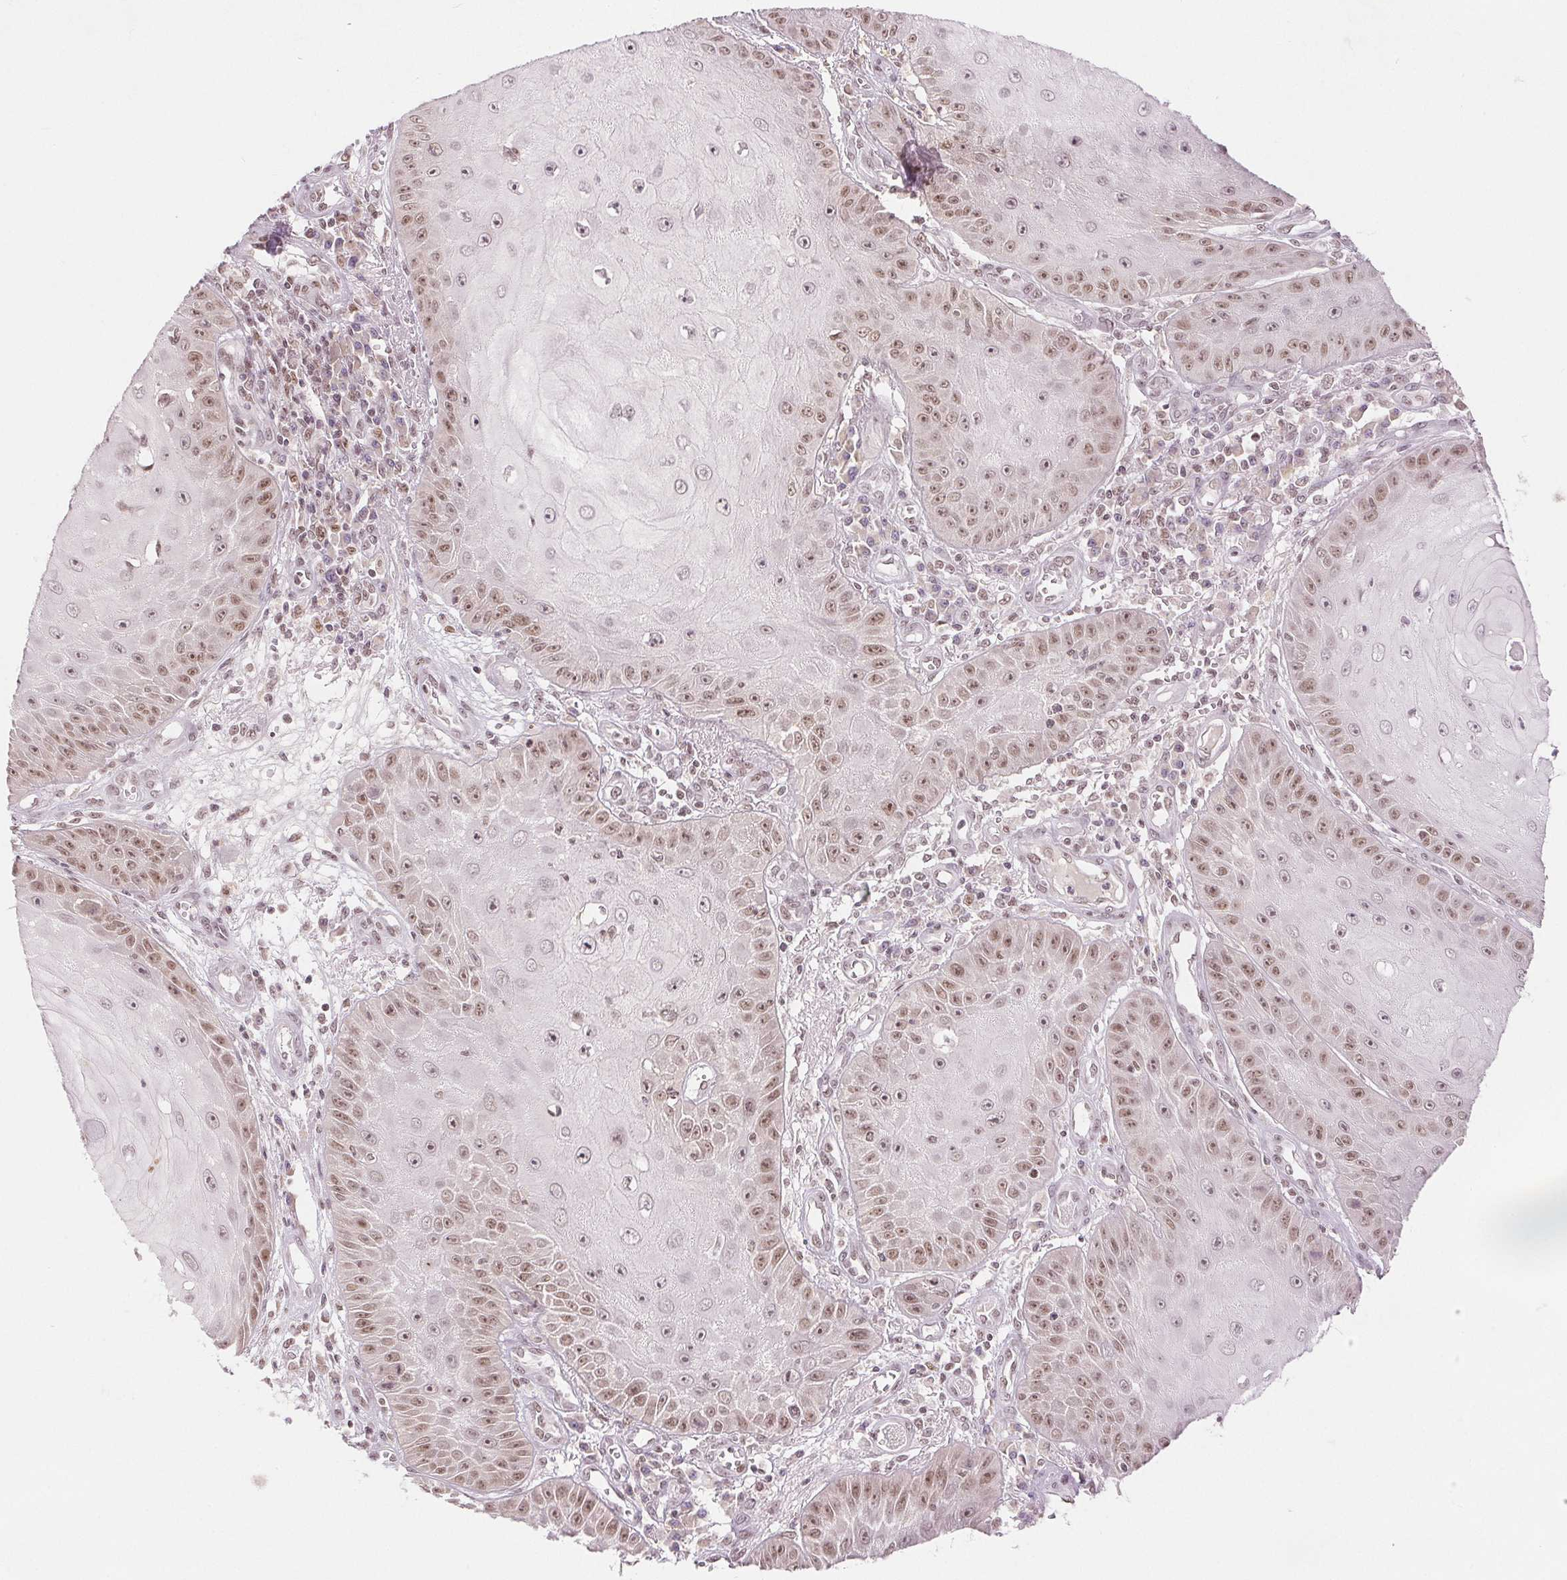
{"staining": {"intensity": "moderate", "quantity": ">75%", "location": "nuclear"}, "tissue": "skin cancer", "cell_type": "Tumor cells", "image_type": "cancer", "snomed": [{"axis": "morphology", "description": "Squamous cell carcinoma, NOS"}, {"axis": "topography", "description": "Skin"}], "caption": "Protein analysis of skin cancer tissue reveals moderate nuclear expression in about >75% of tumor cells.", "gene": "DEK", "patient": {"sex": "male", "age": 70}}